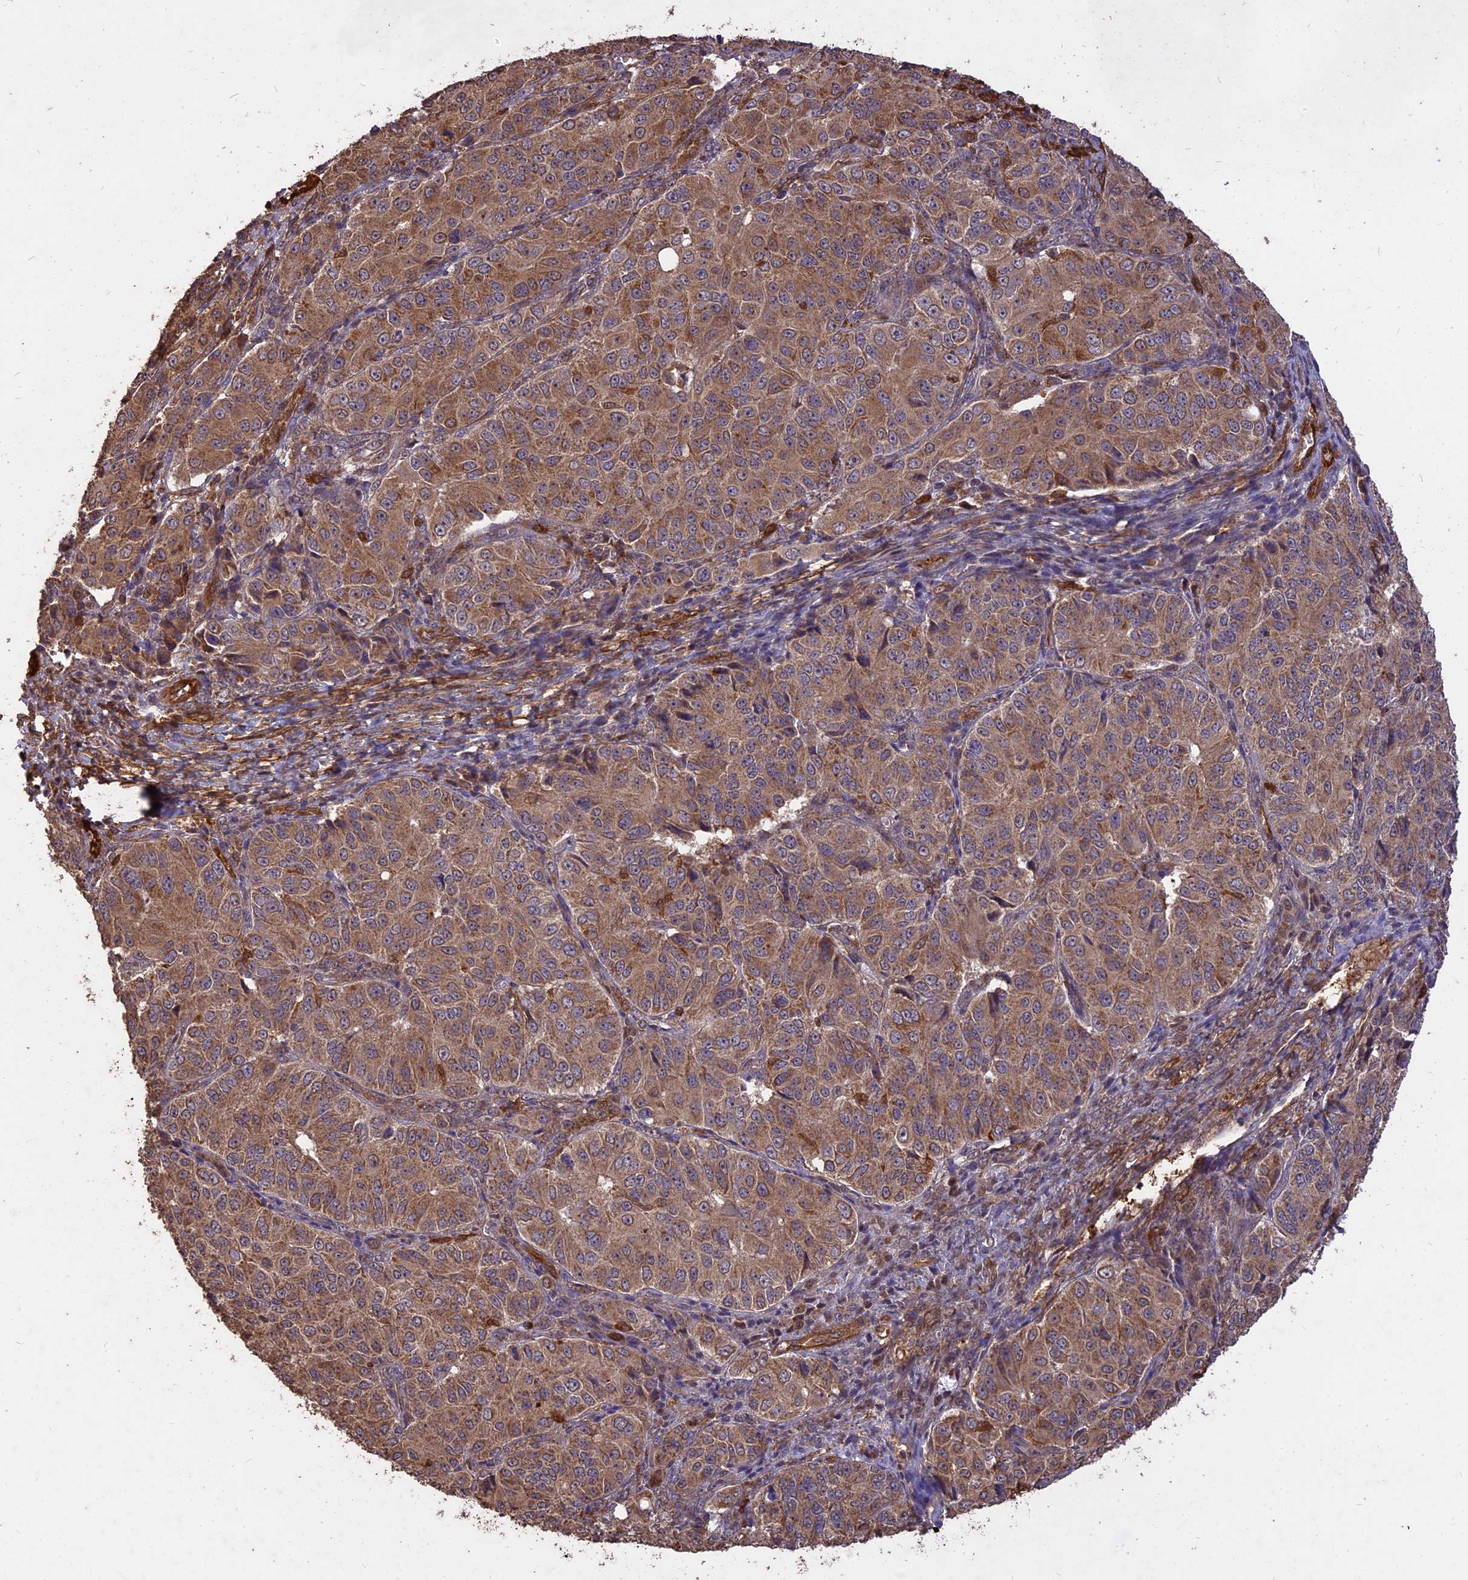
{"staining": {"intensity": "moderate", "quantity": ">75%", "location": "cytoplasmic/membranous"}, "tissue": "ovarian cancer", "cell_type": "Tumor cells", "image_type": "cancer", "snomed": [{"axis": "morphology", "description": "Carcinoma, endometroid"}, {"axis": "topography", "description": "Ovary"}], "caption": "Immunohistochemical staining of ovarian endometroid carcinoma demonstrates medium levels of moderate cytoplasmic/membranous protein positivity in about >75% of tumor cells.", "gene": "SAC3D1", "patient": {"sex": "female", "age": 51}}